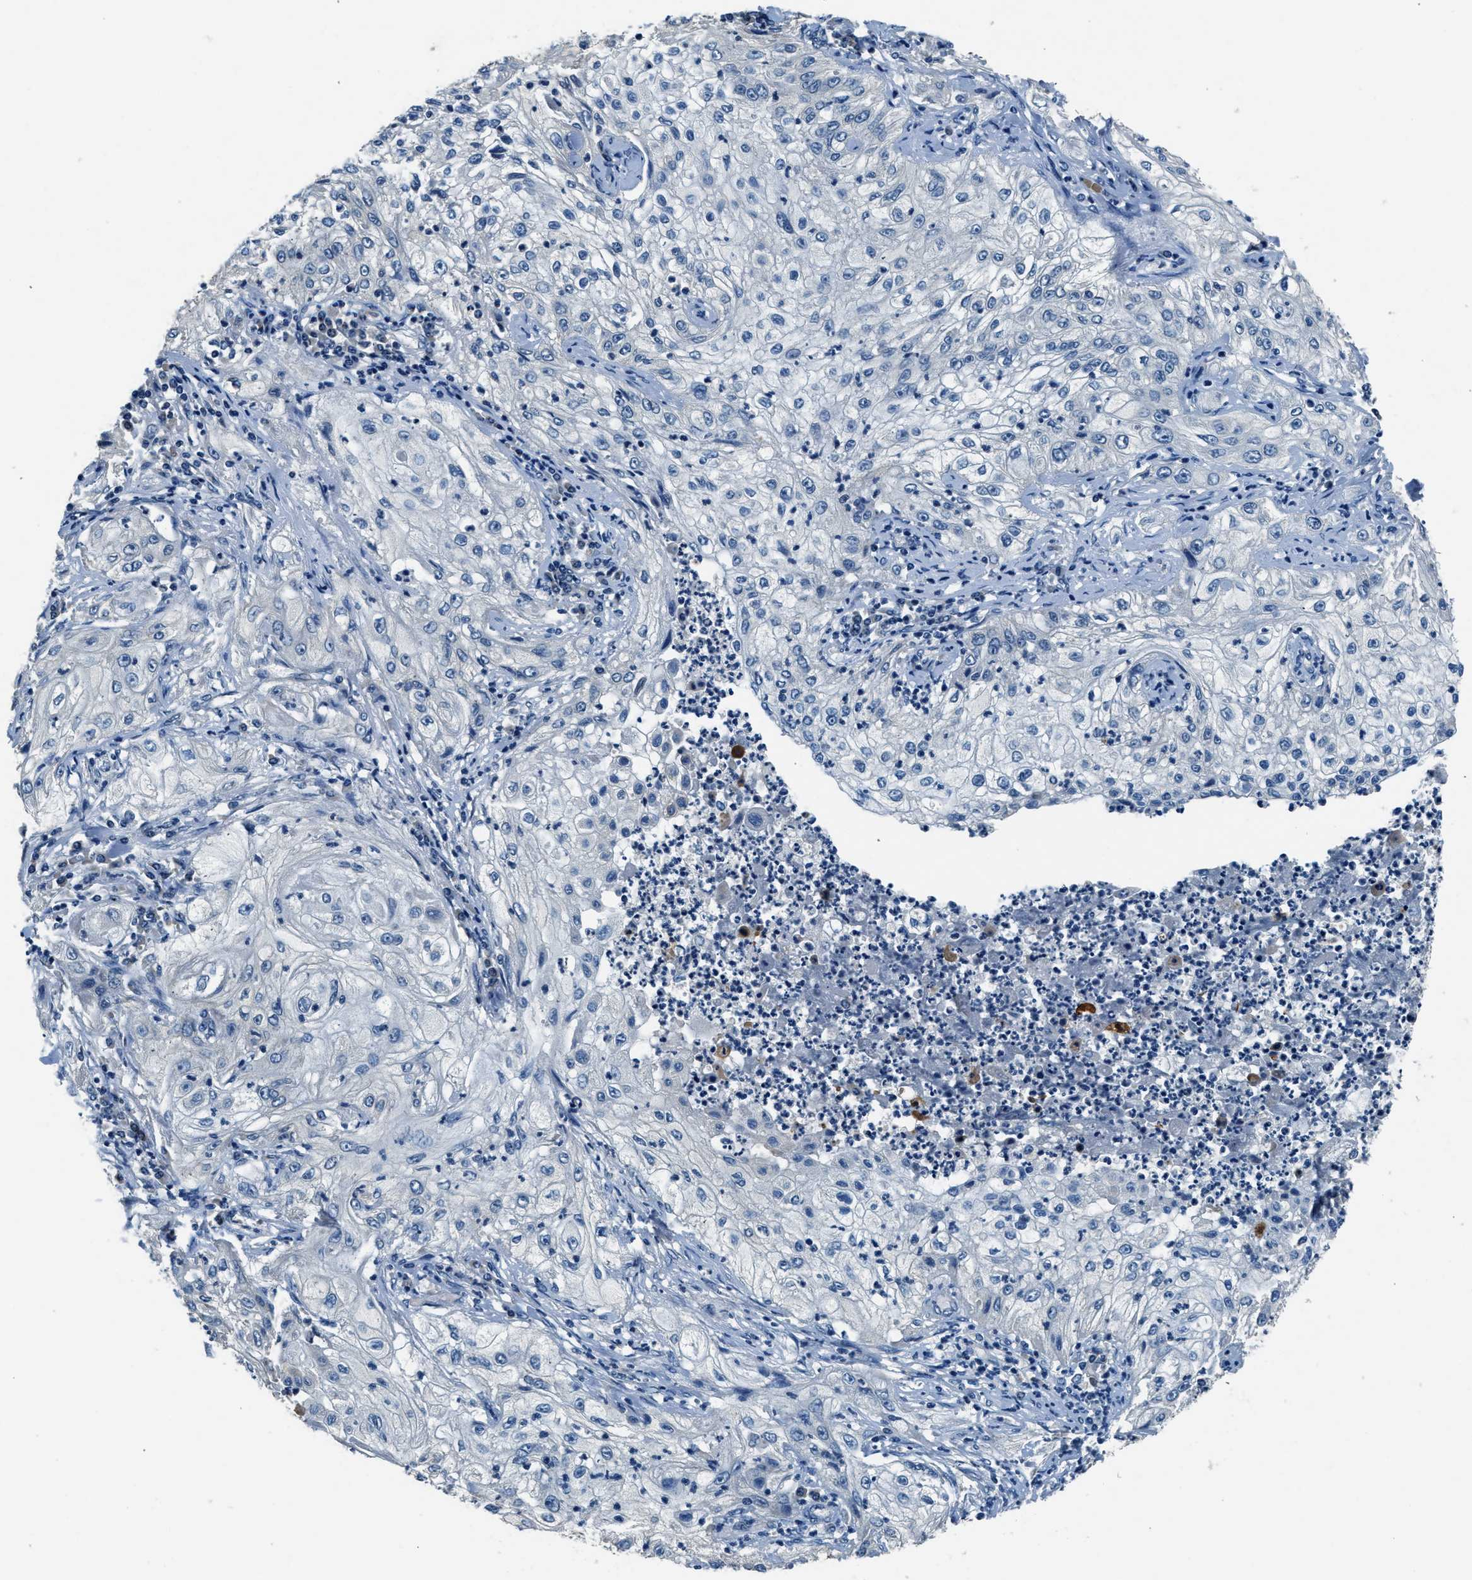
{"staining": {"intensity": "negative", "quantity": "none", "location": "none"}, "tissue": "lung cancer", "cell_type": "Tumor cells", "image_type": "cancer", "snomed": [{"axis": "morphology", "description": "Inflammation, NOS"}, {"axis": "morphology", "description": "Squamous cell carcinoma, NOS"}, {"axis": "topography", "description": "Lymph node"}, {"axis": "topography", "description": "Soft tissue"}, {"axis": "topography", "description": "Lung"}], "caption": "Immunohistochemistry photomicrograph of neoplastic tissue: squamous cell carcinoma (lung) stained with DAB shows no significant protein positivity in tumor cells.", "gene": "NME8", "patient": {"sex": "male", "age": 66}}